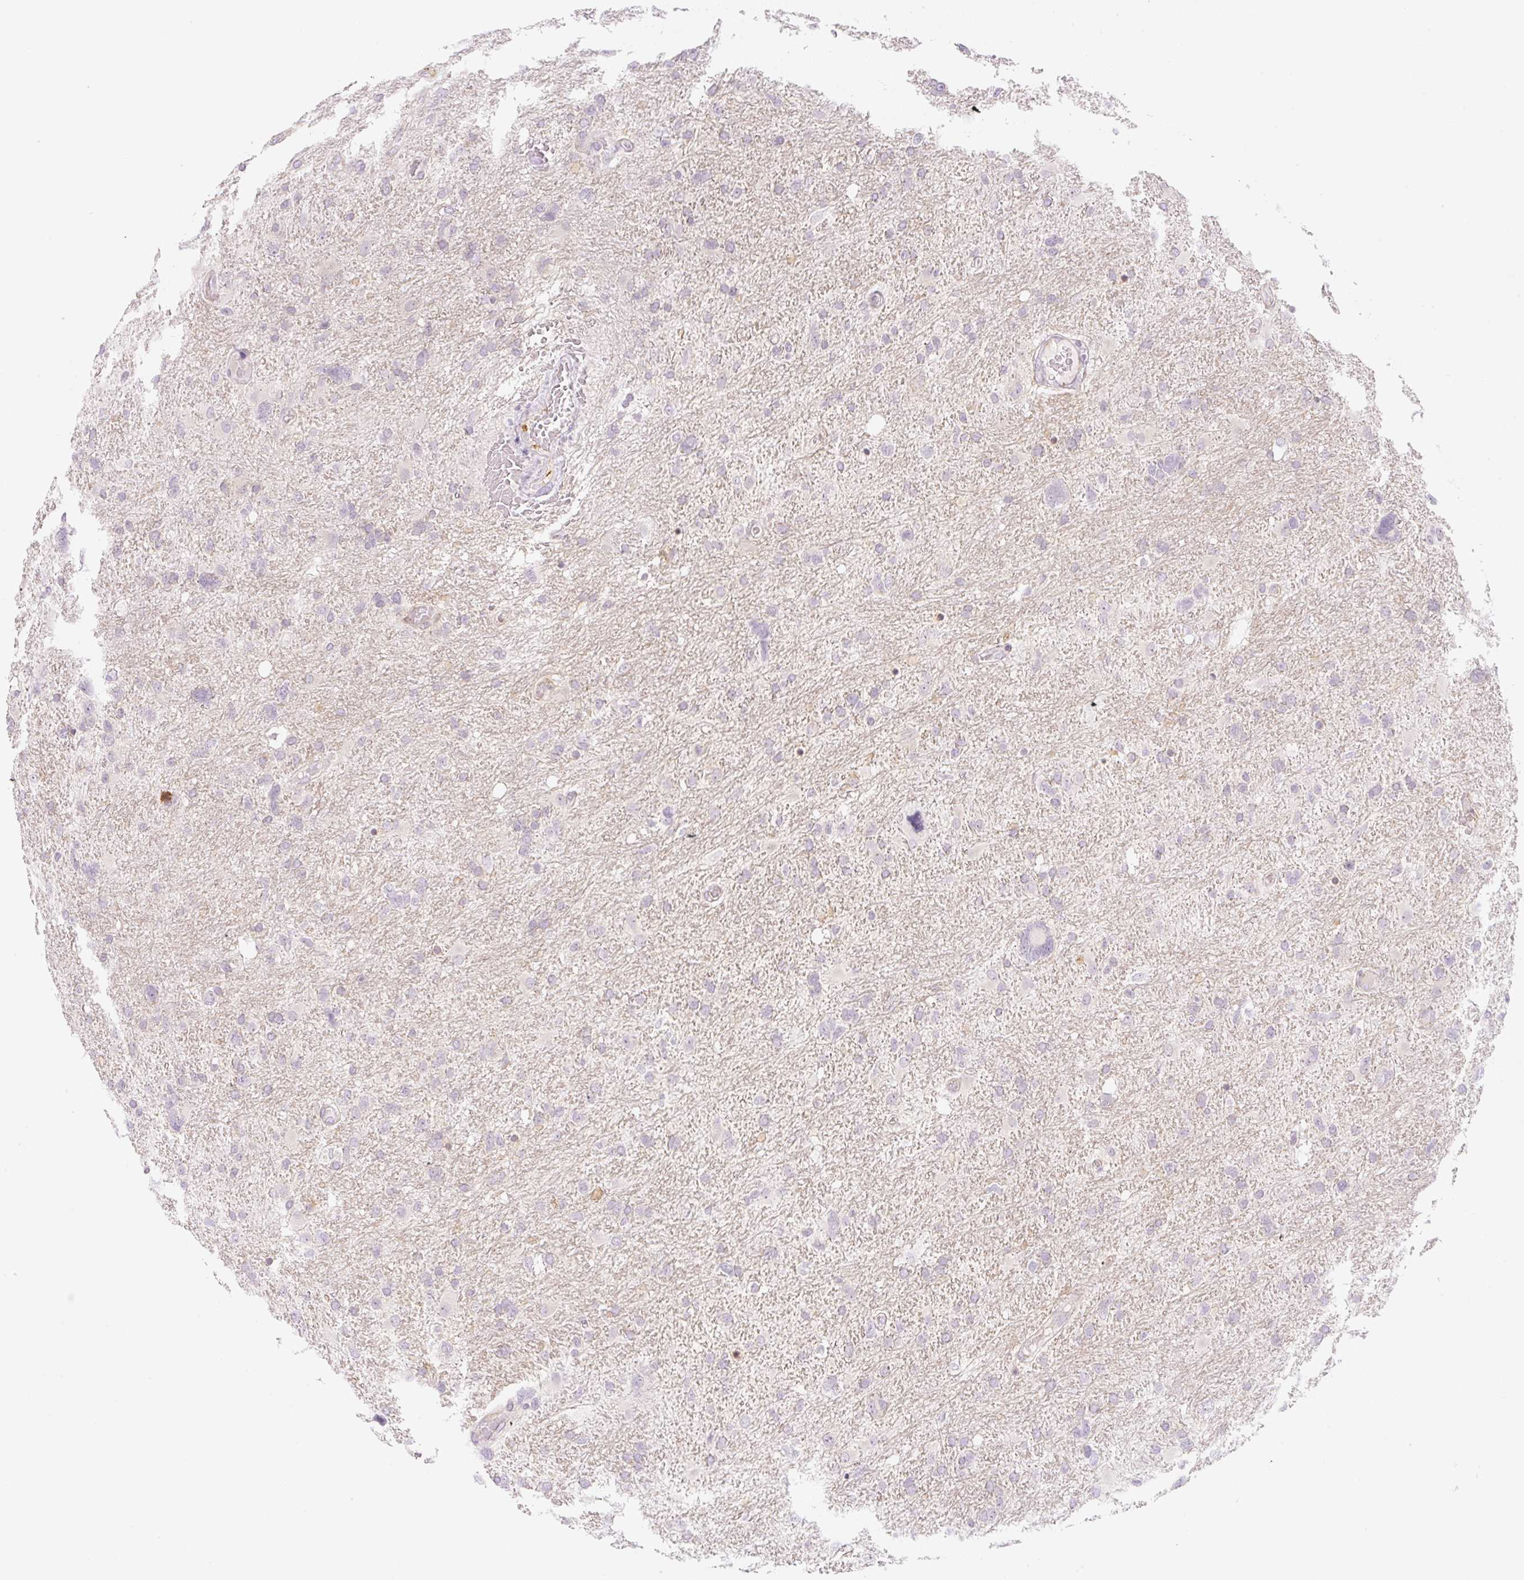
{"staining": {"intensity": "negative", "quantity": "none", "location": "none"}, "tissue": "glioma", "cell_type": "Tumor cells", "image_type": "cancer", "snomed": [{"axis": "morphology", "description": "Glioma, malignant, High grade"}, {"axis": "topography", "description": "Brain"}], "caption": "Immunohistochemistry (IHC) photomicrograph of neoplastic tissue: malignant glioma (high-grade) stained with DAB exhibits no significant protein expression in tumor cells.", "gene": "CASKIN1", "patient": {"sex": "male", "age": 61}}